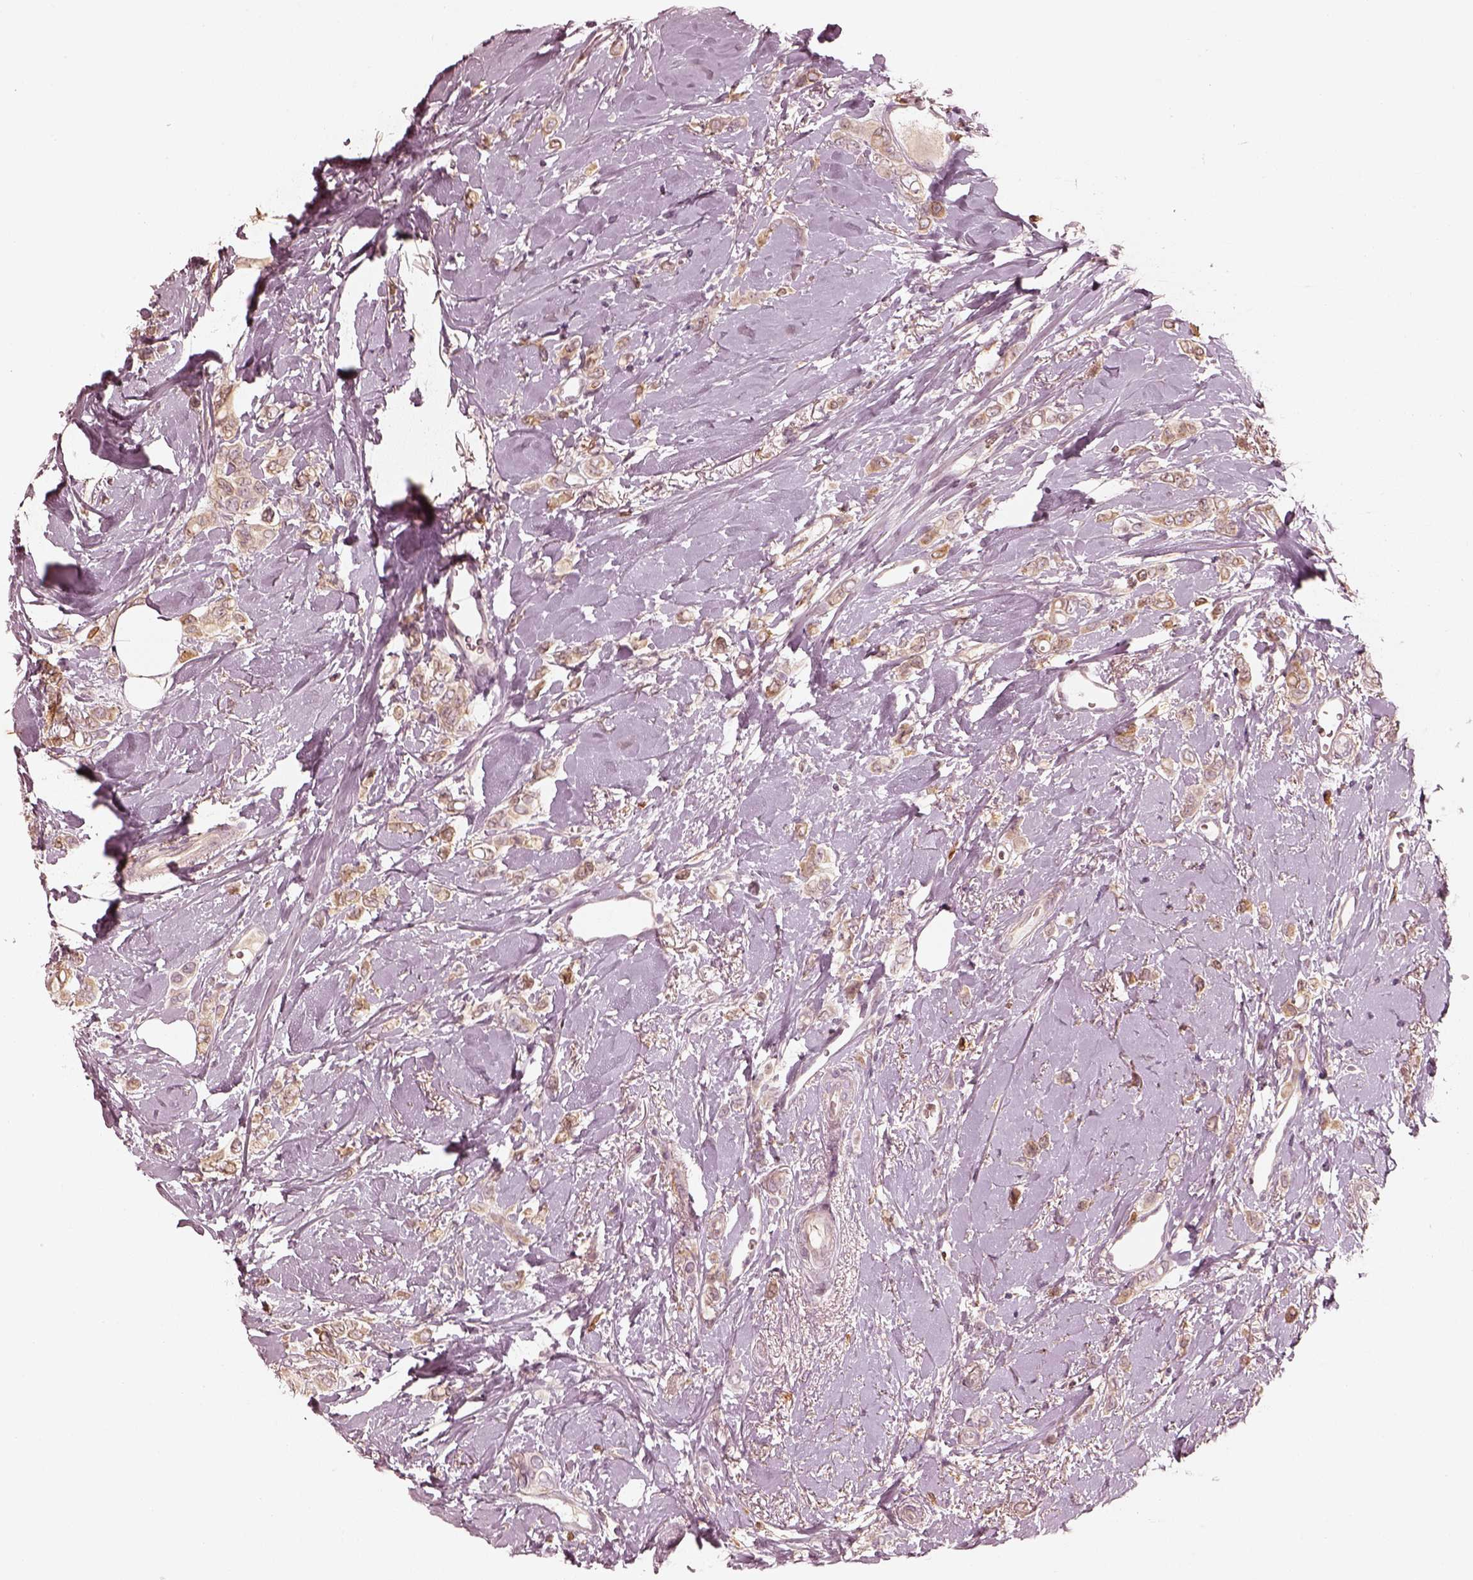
{"staining": {"intensity": "moderate", "quantity": ">75%", "location": "cytoplasmic/membranous"}, "tissue": "breast cancer", "cell_type": "Tumor cells", "image_type": "cancer", "snomed": [{"axis": "morphology", "description": "Lobular carcinoma"}, {"axis": "topography", "description": "Breast"}], "caption": "A brown stain shows moderate cytoplasmic/membranous staining of a protein in breast cancer (lobular carcinoma) tumor cells.", "gene": "WLS", "patient": {"sex": "female", "age": 66}}